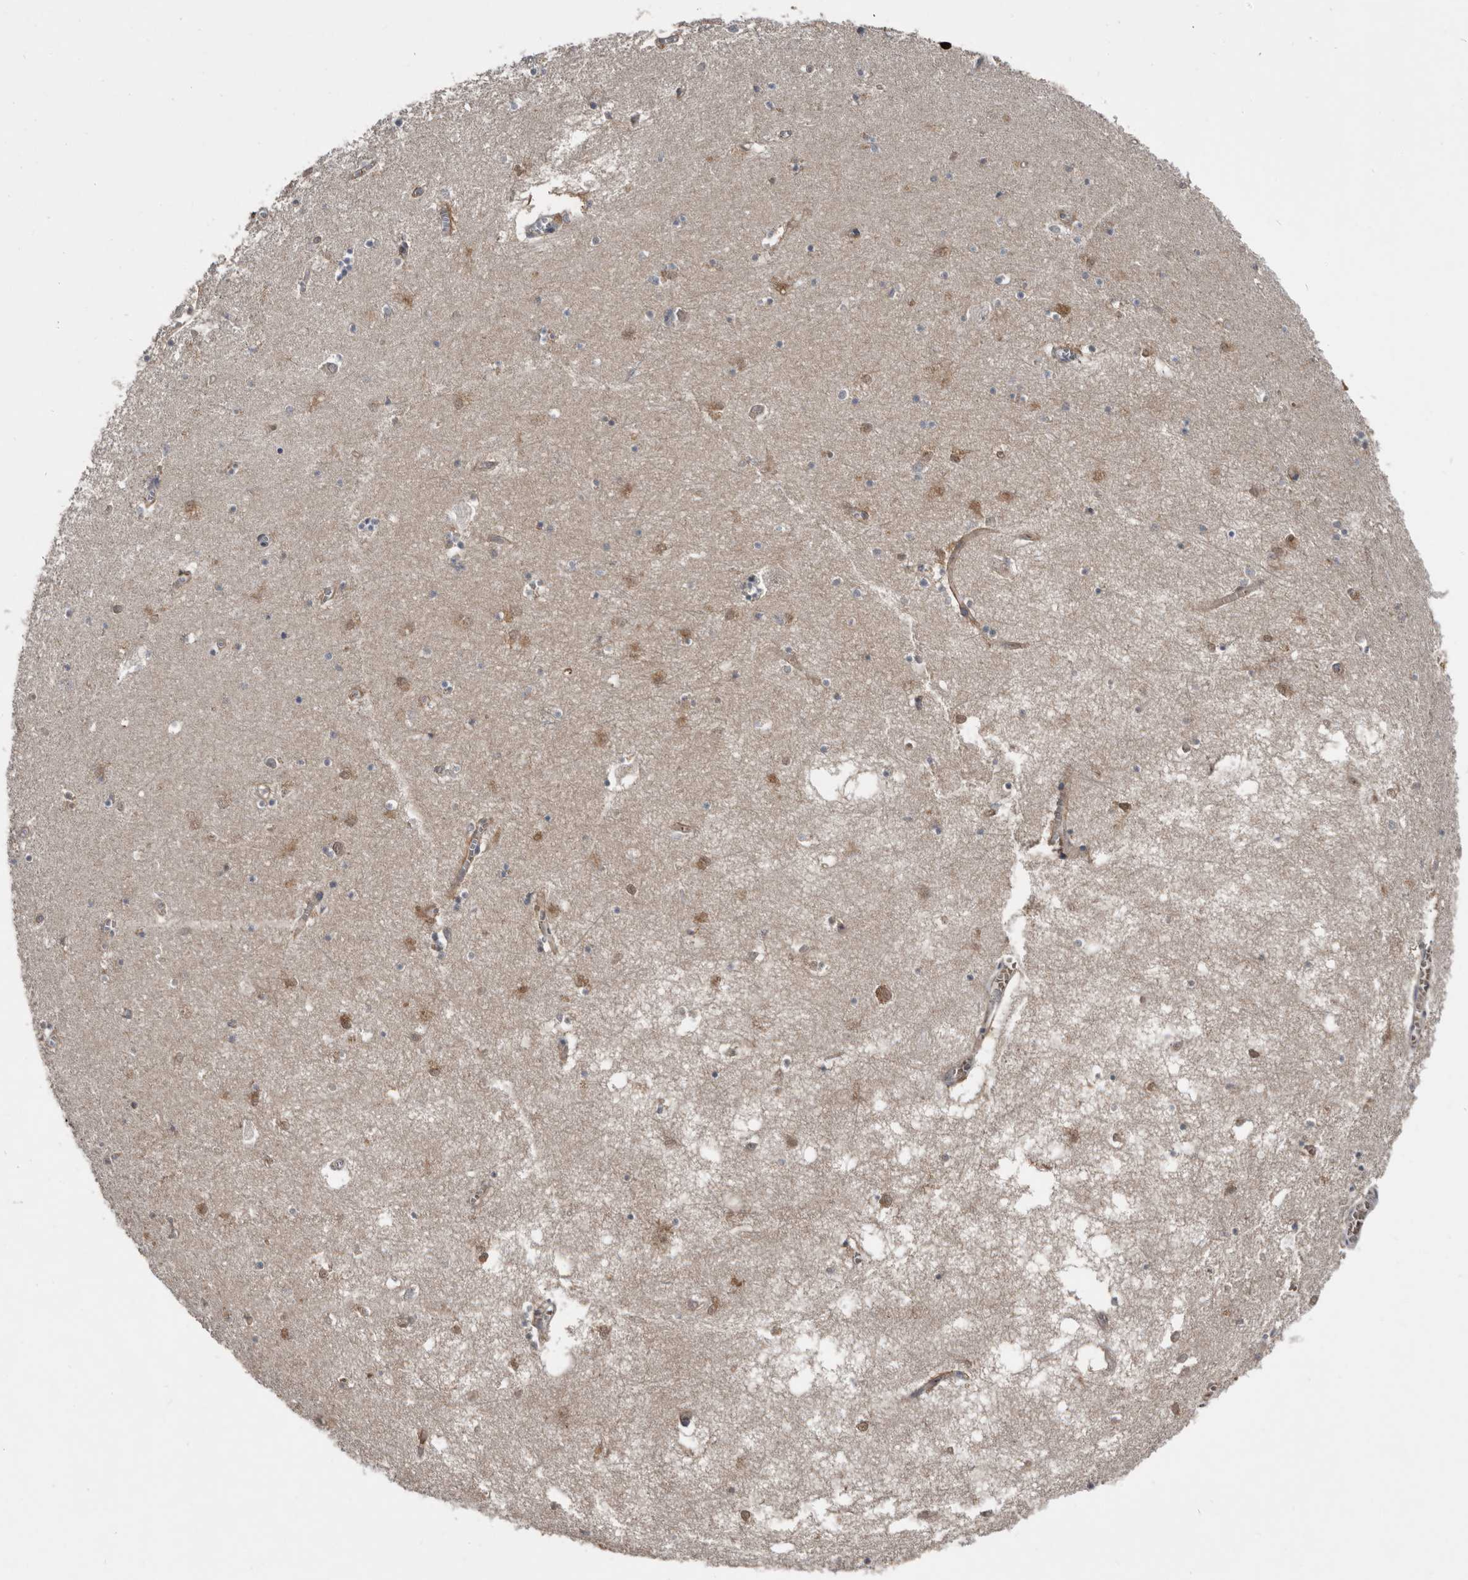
{"staining": {"intensity": "negative", "quantity": "none", "location": "none"}, "tissue": "hippocampus", "cell_type": "Glial cells", "image_type": "normal", "snomed": [{"axis": "morphology", "description": "Normal tissue, NOS"}, {"axis": "topography", "description": "Hippocampus"}], "caption": "Immunohistochemistry (IHC) photomicrograph of benign human hippocampus stained for a protein (brown), which demonstrates no staining in glial cells. (Stains: DAB immunohistochemistry (IHC) with hematoxylin counter stain, Microscopy: brightfield microscopy at high magnification).", "gene": "RBKS", "patient": {"sex": "male", "age": 70}}